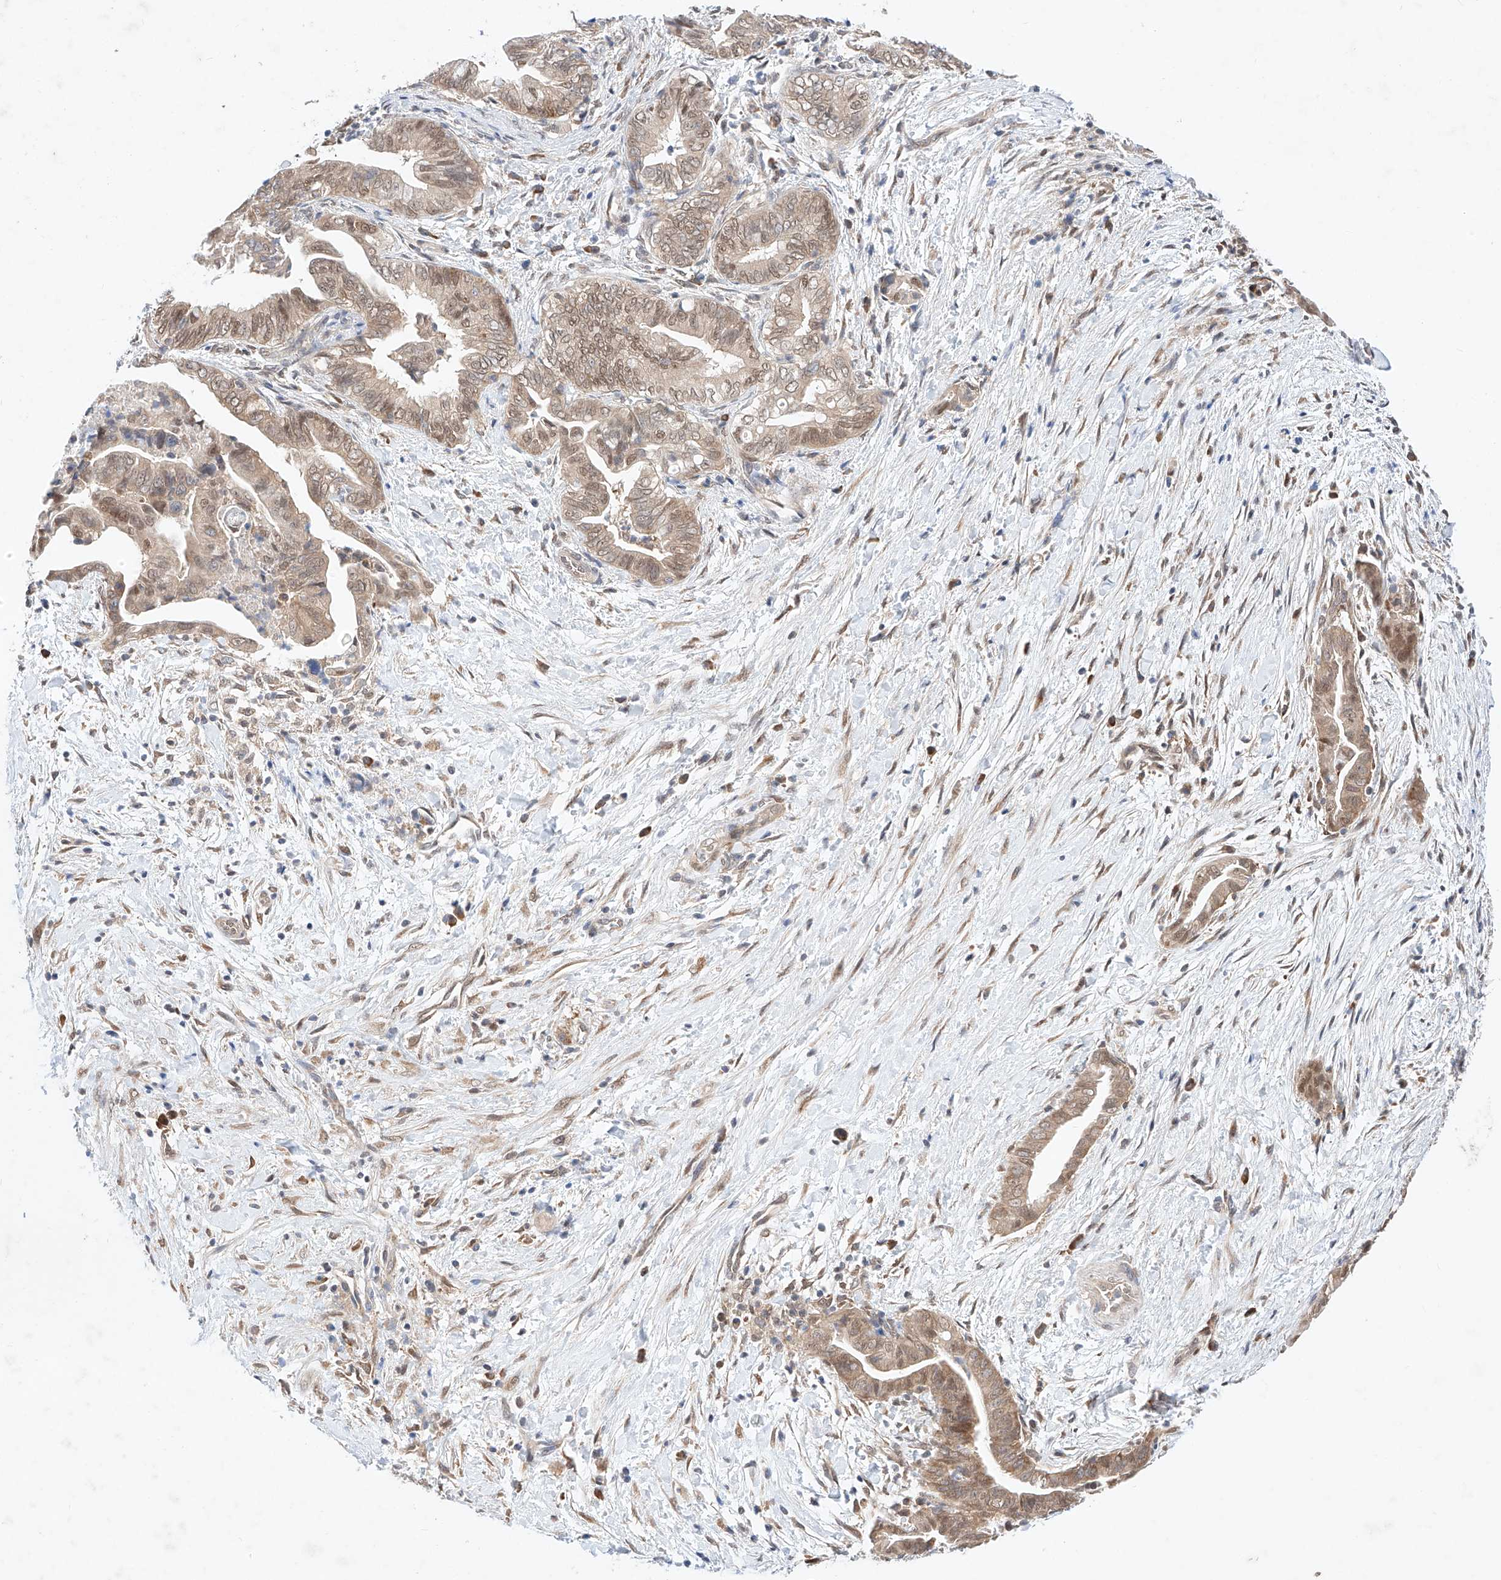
{"staining": {"intensity": "moderate", "quantity": ">75%", "location": "cytoplasmic/membranous,nuclear"}, "tissue": "pancreatic cancer", "cell_type": "Tumor cells", "image_type": "cancer", "snomed": [{"axis": "morphology", "description": "Adenocarcinoma, NOS"}, {"axis": "topography", "description": "Pancreas"}], "caption": "This micrograph reveals pancreatic cancer stained with immunohistochemistry to label a protein in brown. The cytoplasmic/membranous and nuclear of tumor cells show moderate positivity for the protein. Nuclei are counter-stained blue.", "gene": "ZSCAN4", "patient": {"sex": "male", "age": 75}}